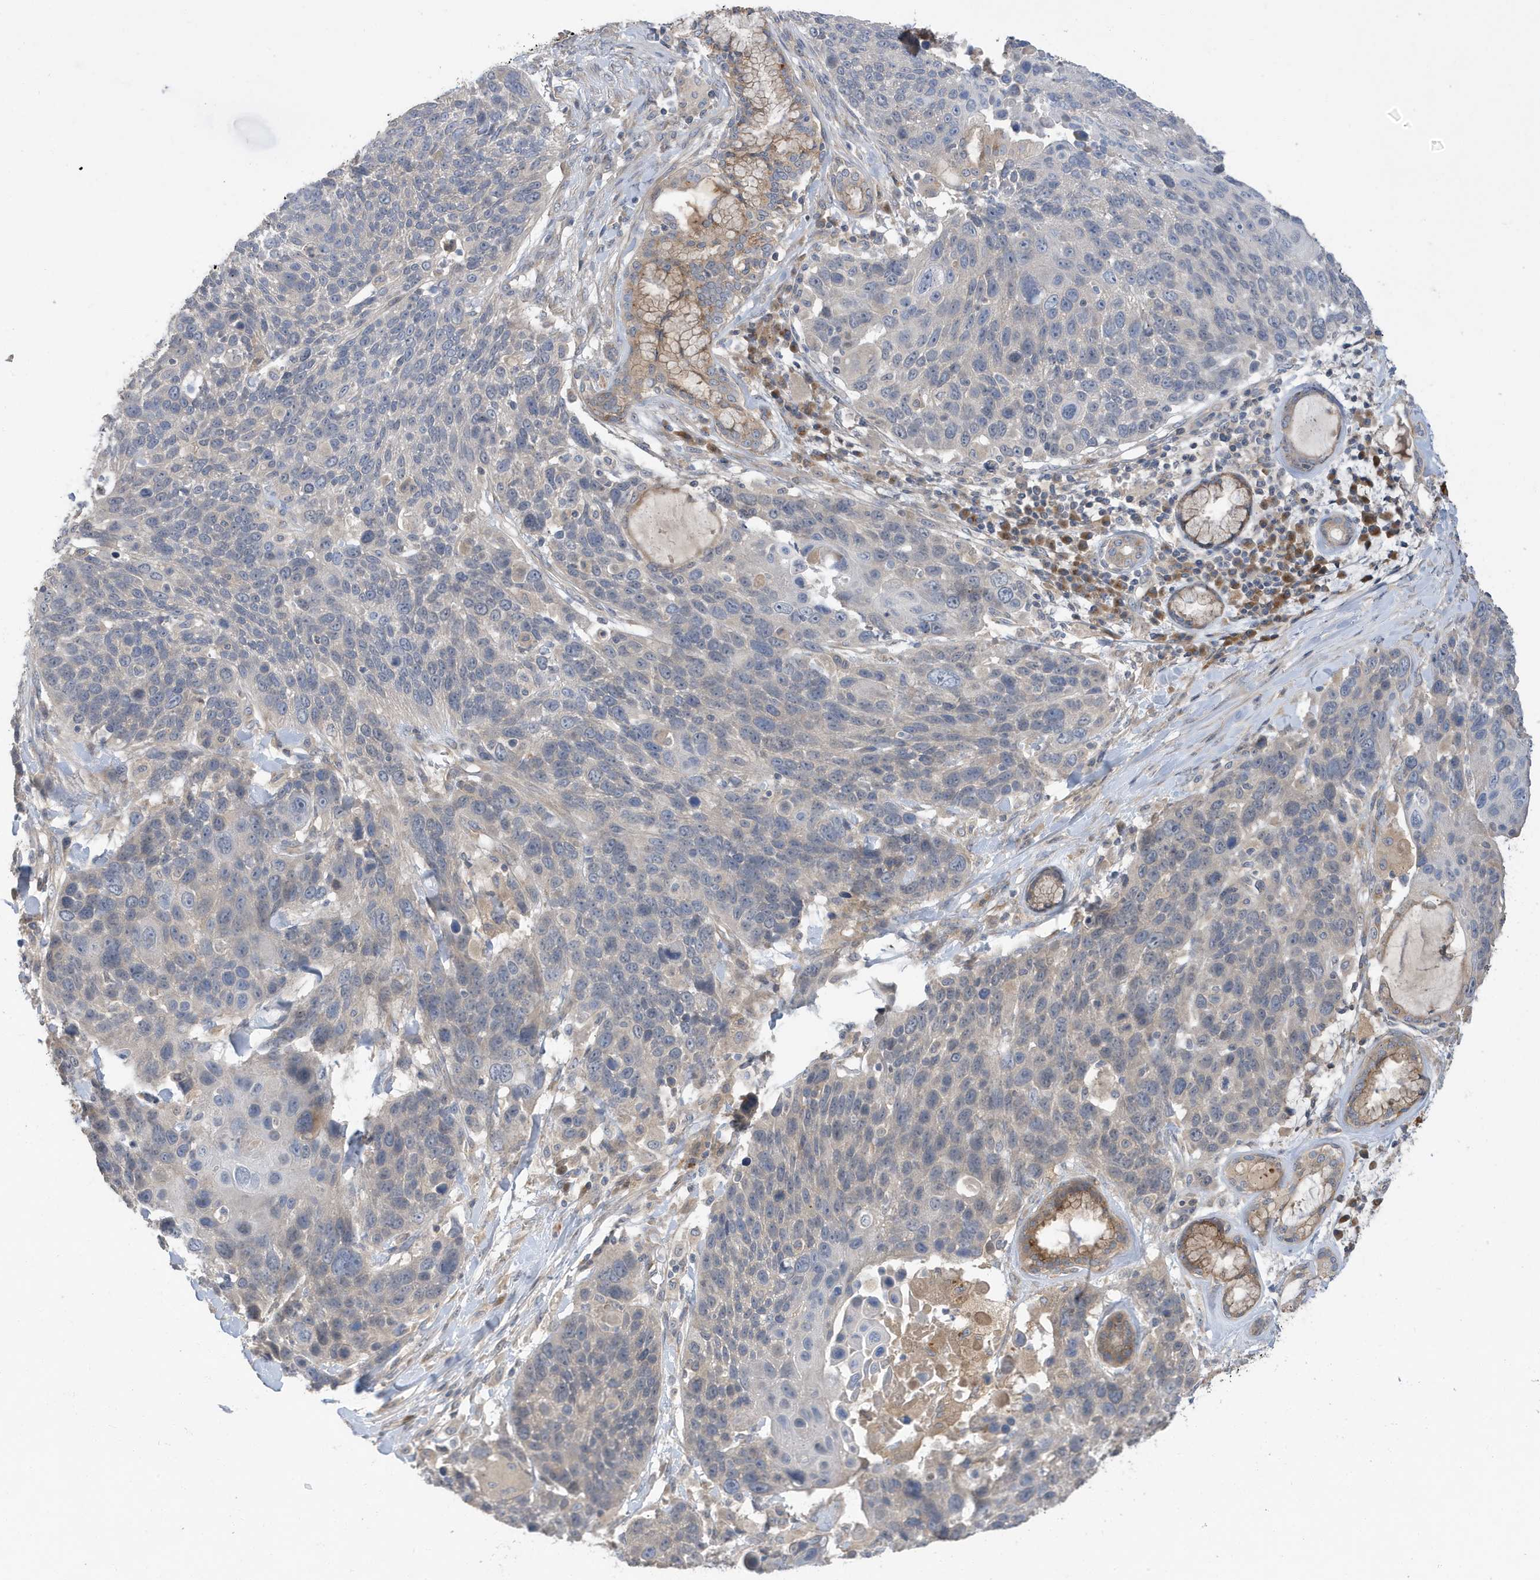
{"staining": {"intensity": "negative", "quantity": "none", "location": "none"}, "tissue": "lung cancer", "cell_type": "Tumor cells", "image_type": "cancer", "snomed": [{"axis": "morphology", "description": "Squamous cell carcinoma, NOS"}, {"axis": "topography", "description": "Lung"}], "caption": "The histopathology image demonstrates no staining of tumor cells in lung squamous cell carcinoma.", "gene": "LAPTM4A", "patient": {"sex": "male", "age": 66}}